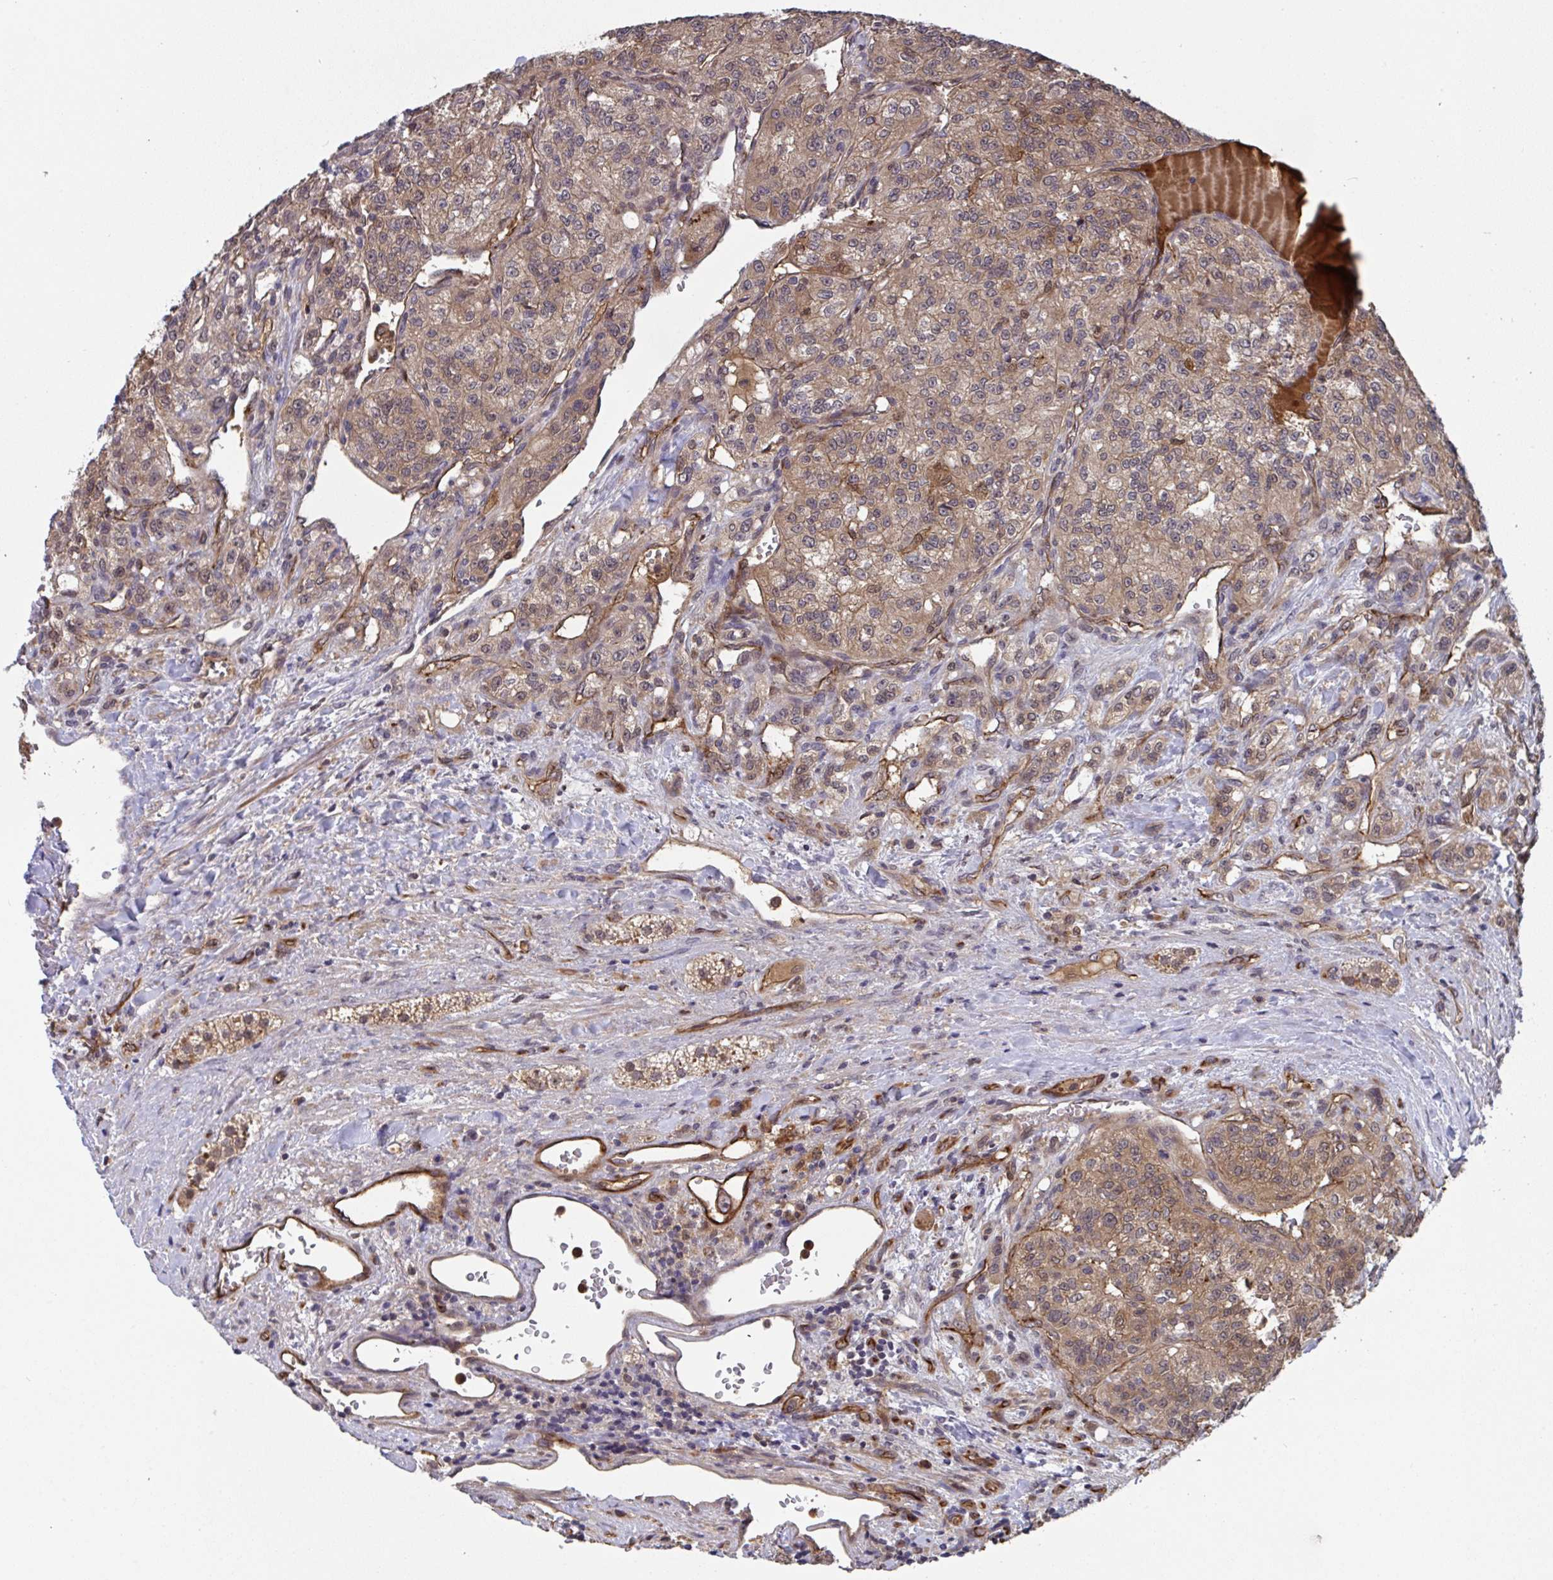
{"staining": {"intensity": "moderate", "quantity": ">75%", "location": "cytoplasmic/membranous,nuclear"}, "tissue": "renal cancer", "cell_type": "Tumor cells", "image_type": "cancer", "snomed": [{"axis": "morphology", "description": "Adenocarcinoma, NOS"}, {"axis": "topography", "description": "Kidney"}], "caption": "Adenocarcinoma (renal) stained for a protein (brown) reveals moderate cytoplasmic/membranous and nuclear positive expression in approximately >75% of tumor cells.", "gene": "TIGAR", "patient": {"sex": "female", "age": 63}}